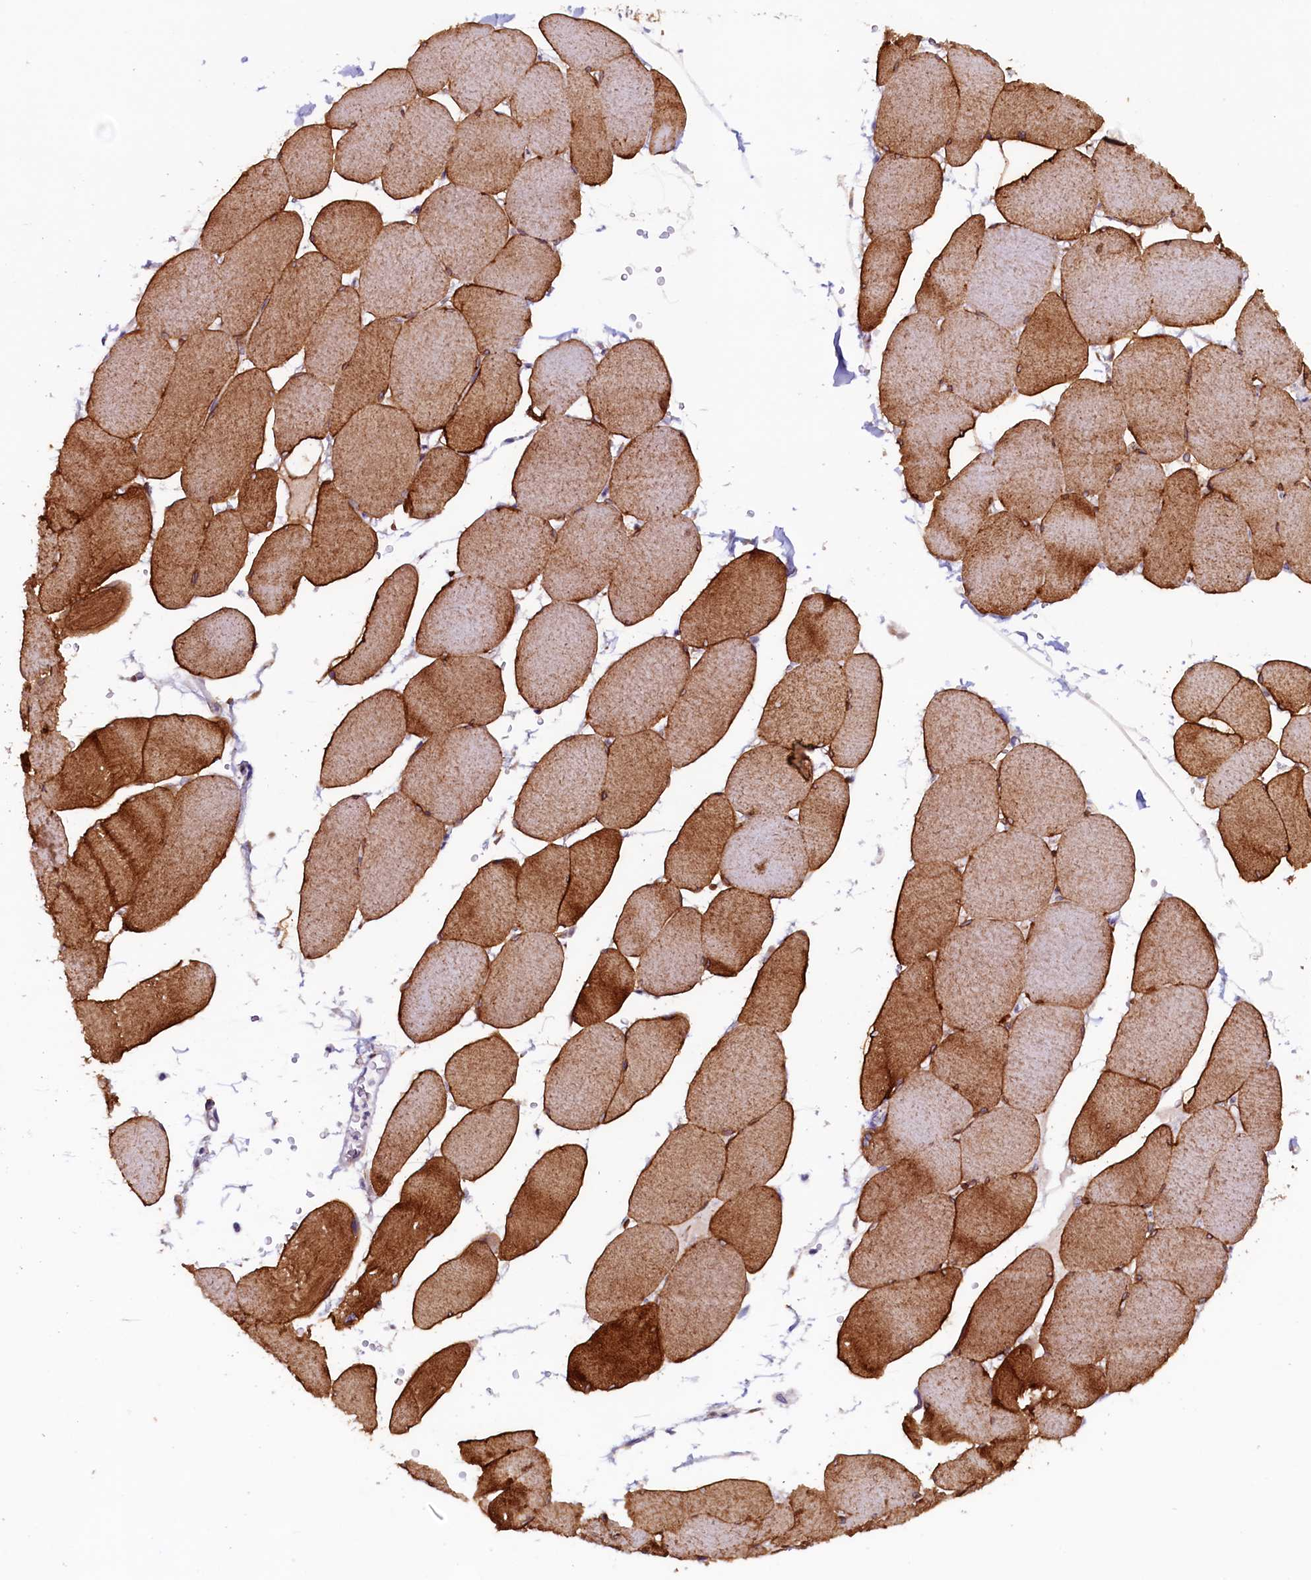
{"staining": {"intensity": "moderate", "quantity": ">75%", "location": "cytoplasmic/membranous"}, "tissue": "skeletal muscle", "cell_type": "Myocytes", "image_type": "normal", "snomed": [{"axis": "morphology", "description": "Normal tissue, NOS"}, {"axis": "topography", "description": "Skeletal muscle"}, {"axis": "topography", "description": "Head-Neck"}], "caption": "Protein staining exhibits moderate cytoplasmic/membranous expression in about >75% of myocytes in unremarkable skeletal muscle.", "gene": "PACSIN3", "patient": {"sex": "male", "age": 66}}